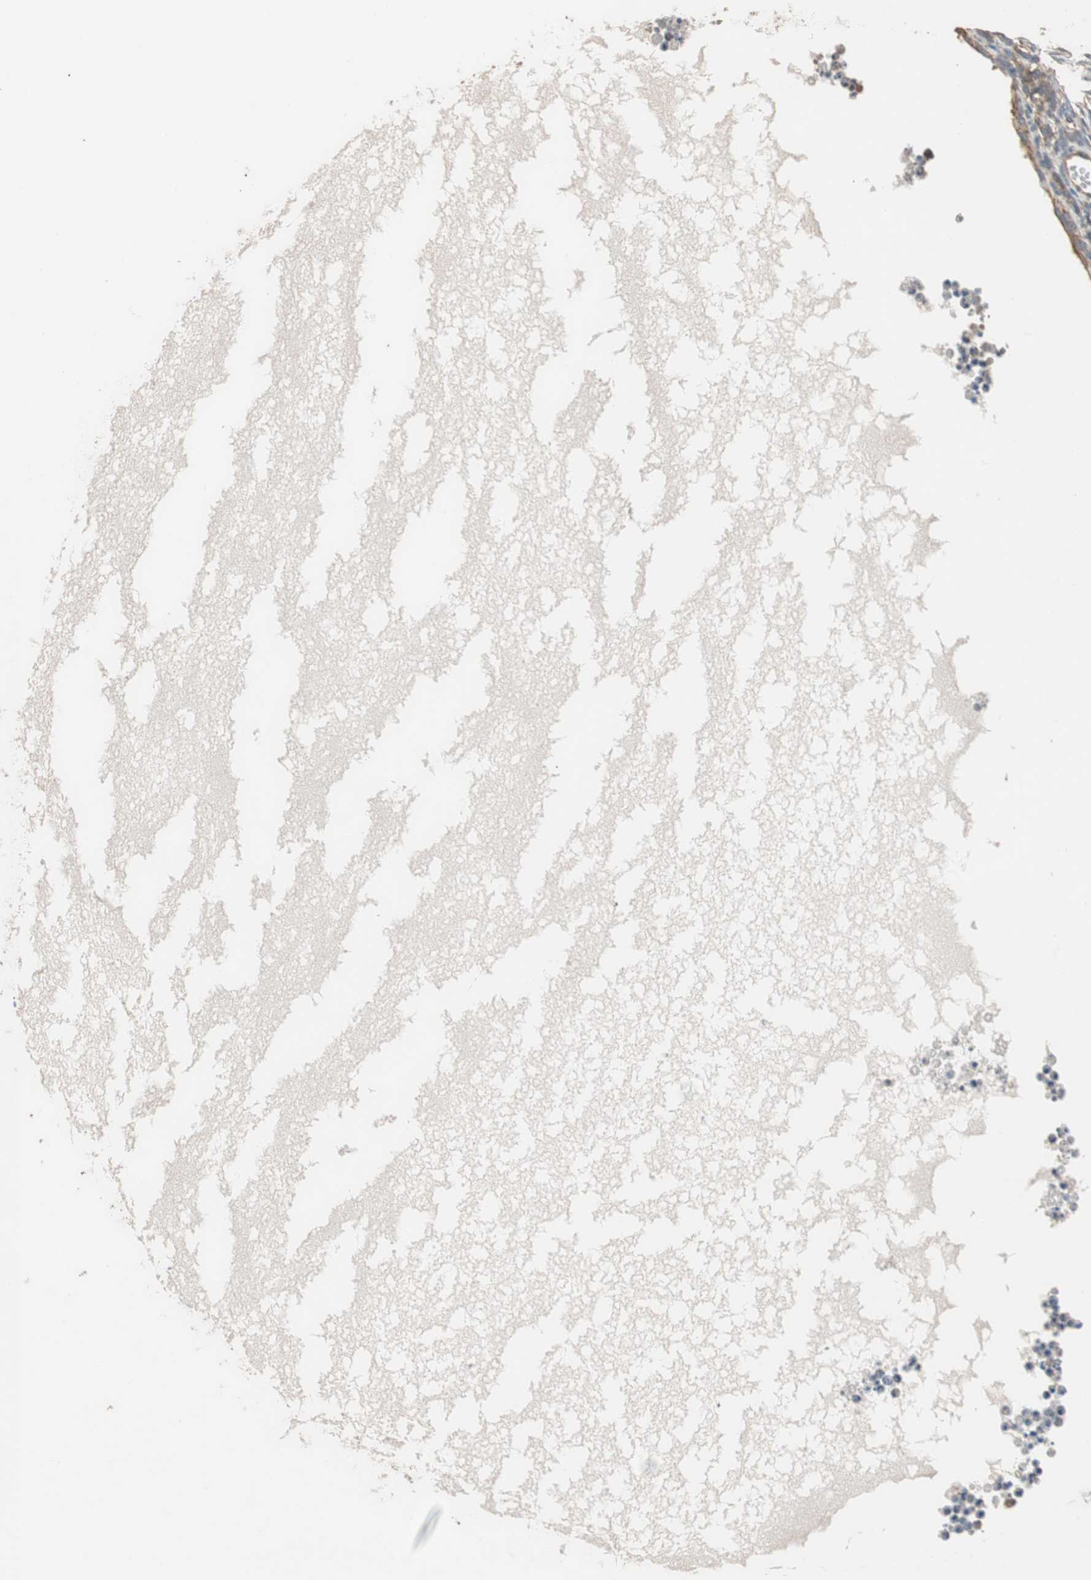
{"staining": {"intensity": "weak", "quantity": ">75%", "location": "cytoplasmic/membranous"}, "tissue": "ovary", "cell_type": "Ovarian stroma cells", "image_type": "normal", "snomed": [{"axis": "morphology", "description": "Normal tissue, NOS"}, {"axis": "topography", "description": "Ovary"}], "caption": "The micrograph reveals staining of normal ovary, revealing weak cytoplasmic/membranous protein staining (brown color) within ovarian stroma cells. (IHC, brightfield microscopy, high magnification).", "gene": "MAP4K2", "patient": {"sex": "female", "age": 35}}